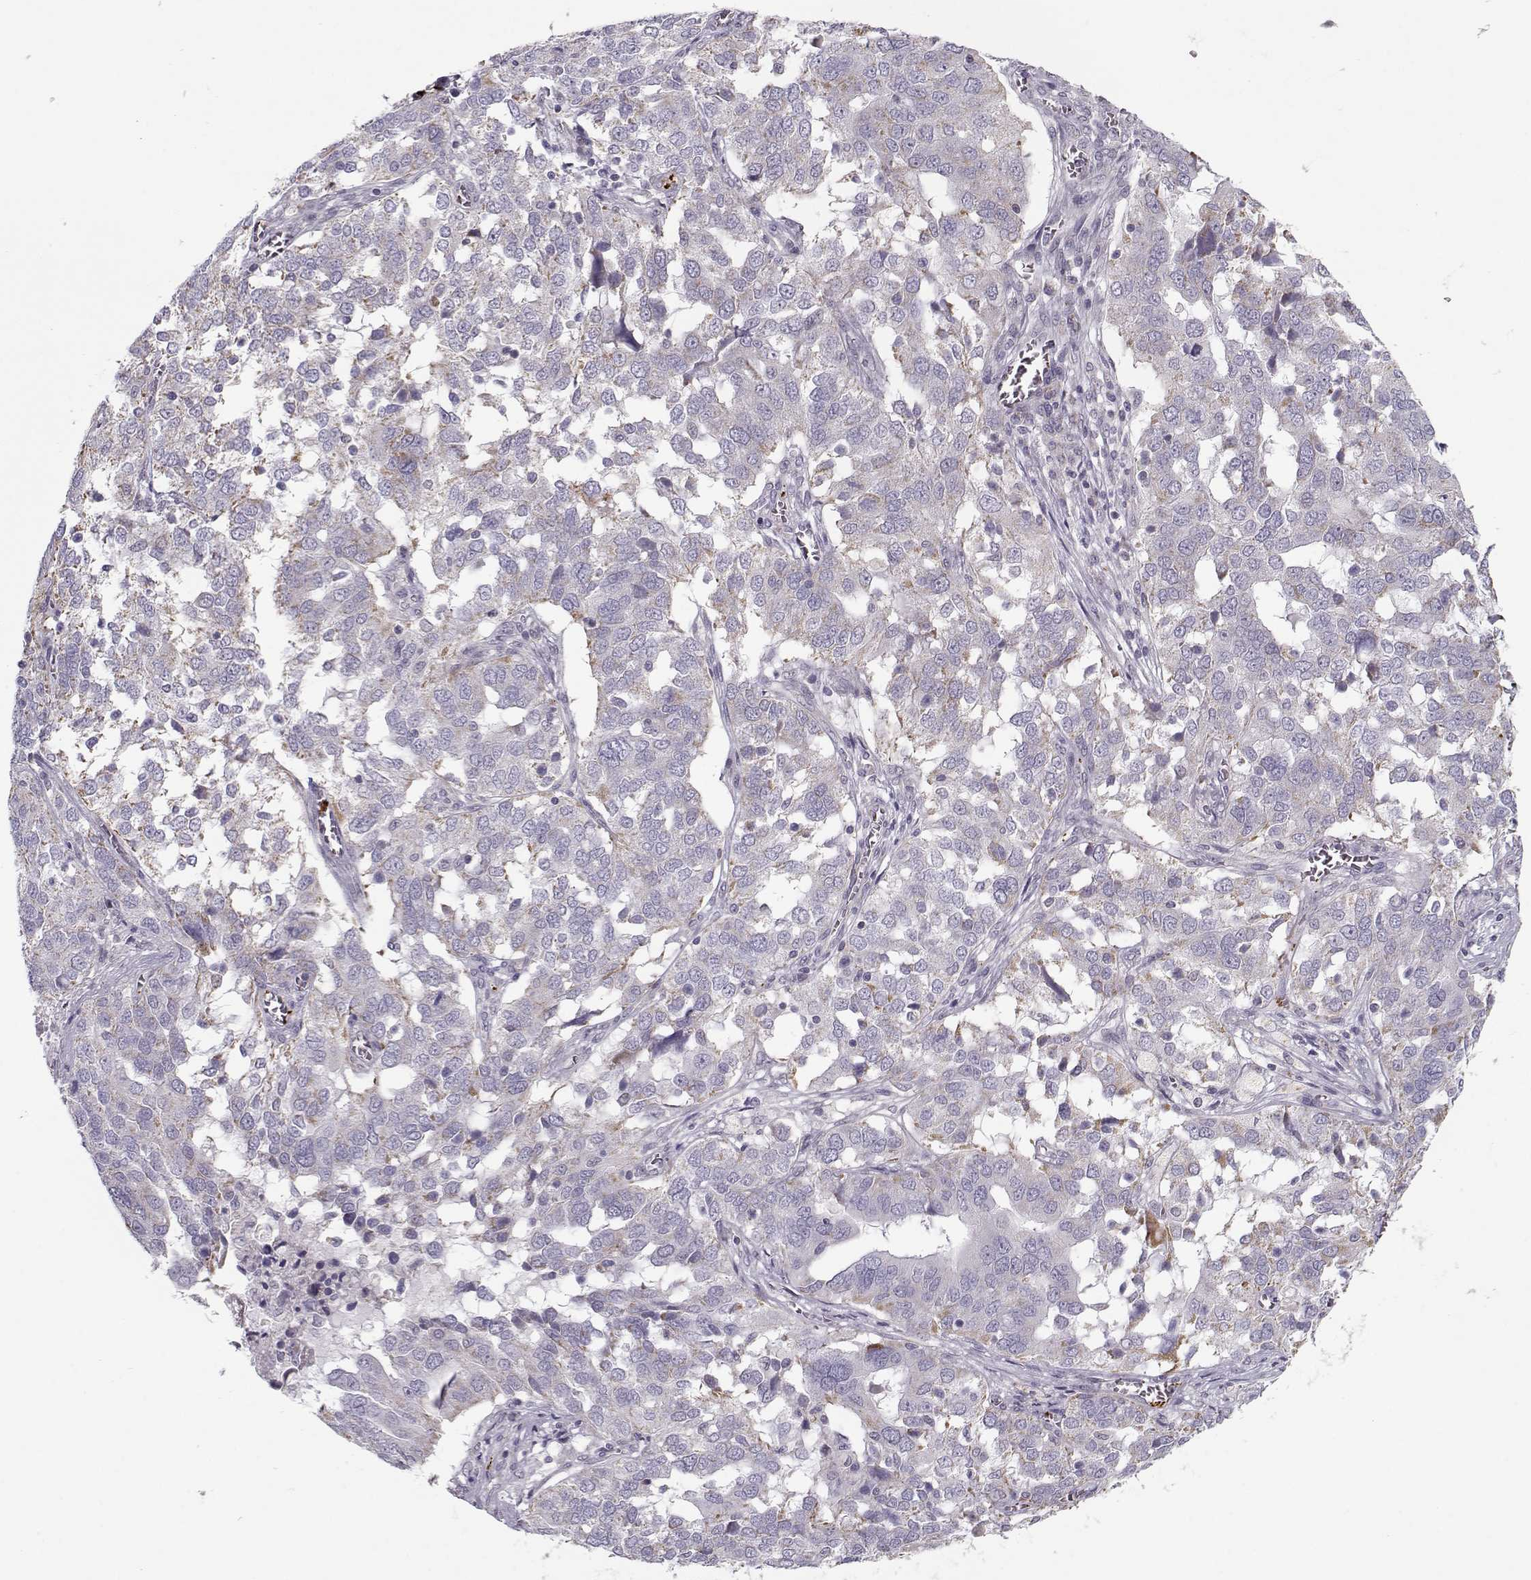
{"staining": {"intensity": "negative", "quantity": "none", "location": "none"}, "tissue": "ovarian cancer", "cell_type": "Tumor cells", "image_type": "cancer", "snomed": [{"axis": "morphology", "description": "Carcinoma, endometroid"}, {"axis": "topography", "description": "Soft tissue"}, {"axis": "topography", "description": "Ovary"}], "caption": "A high-resolution micrograph shows IHC staining of ovarian cancer (endometroid carcinoma), which shows no significant staining in tumor cells.", "gene": "KLF17", "patient": {"sex": "female", "age": 52}}